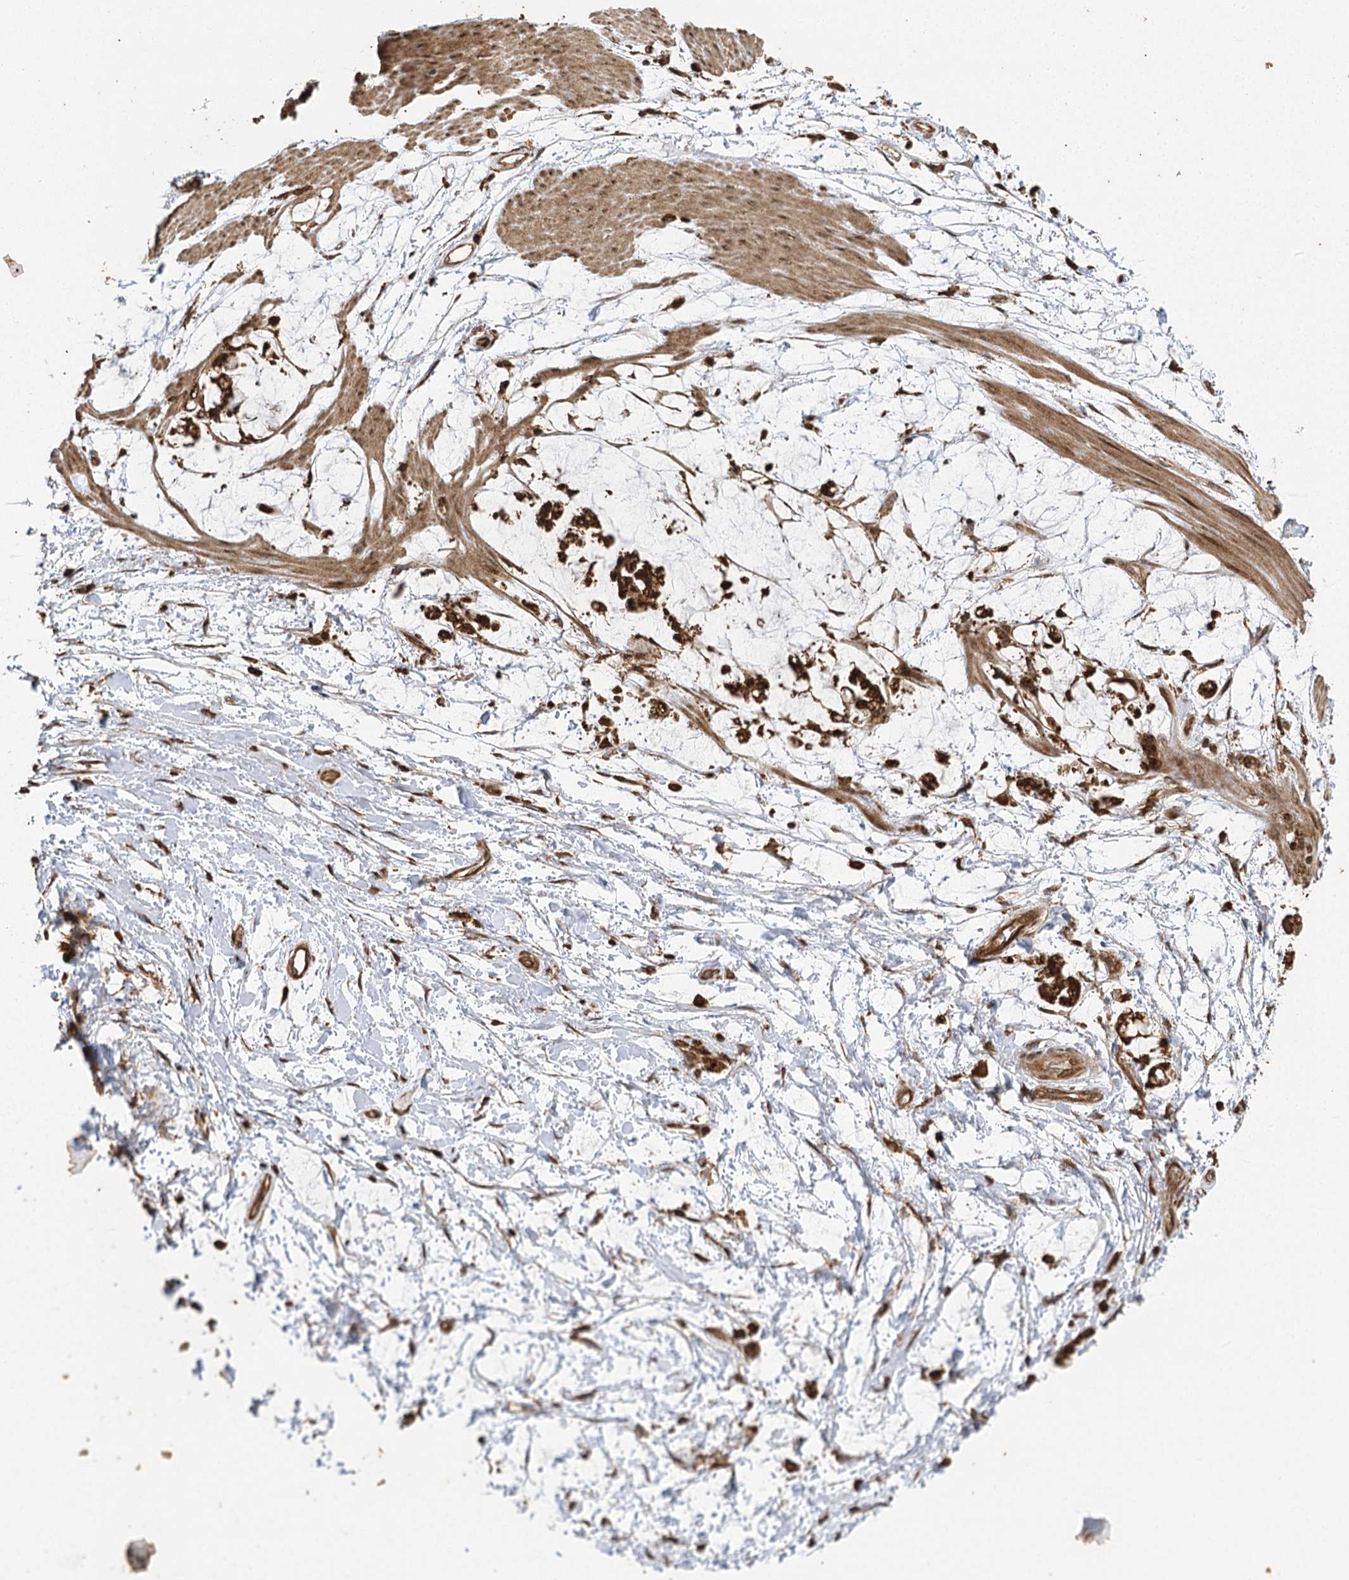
{"staining": {"intensity": "strong", "quantity": ">75%", "location": "cytoplasmic/membranous,nuclear"}, "tissue": "stomach cancer", "cell_type": "Tumor cells", "image_type": "cancer", "snomed": [{"axis": "morphology", "description": "Adenocarcinoma, NOS"}, {"axis": "topography", "description": "Stomach"}], "caption": "This photomicrograph shows stomach adenocarcinoma stained with immunohistochemistry (IHC) to label a protein in brown. The cytoplasmic/membranous and nuclear of tumor cells show strong positivity for the protein. Nuclei are counter-stained blue.", "gene": "IL11RA", "patient": {"sex": "female", "age": 60}}